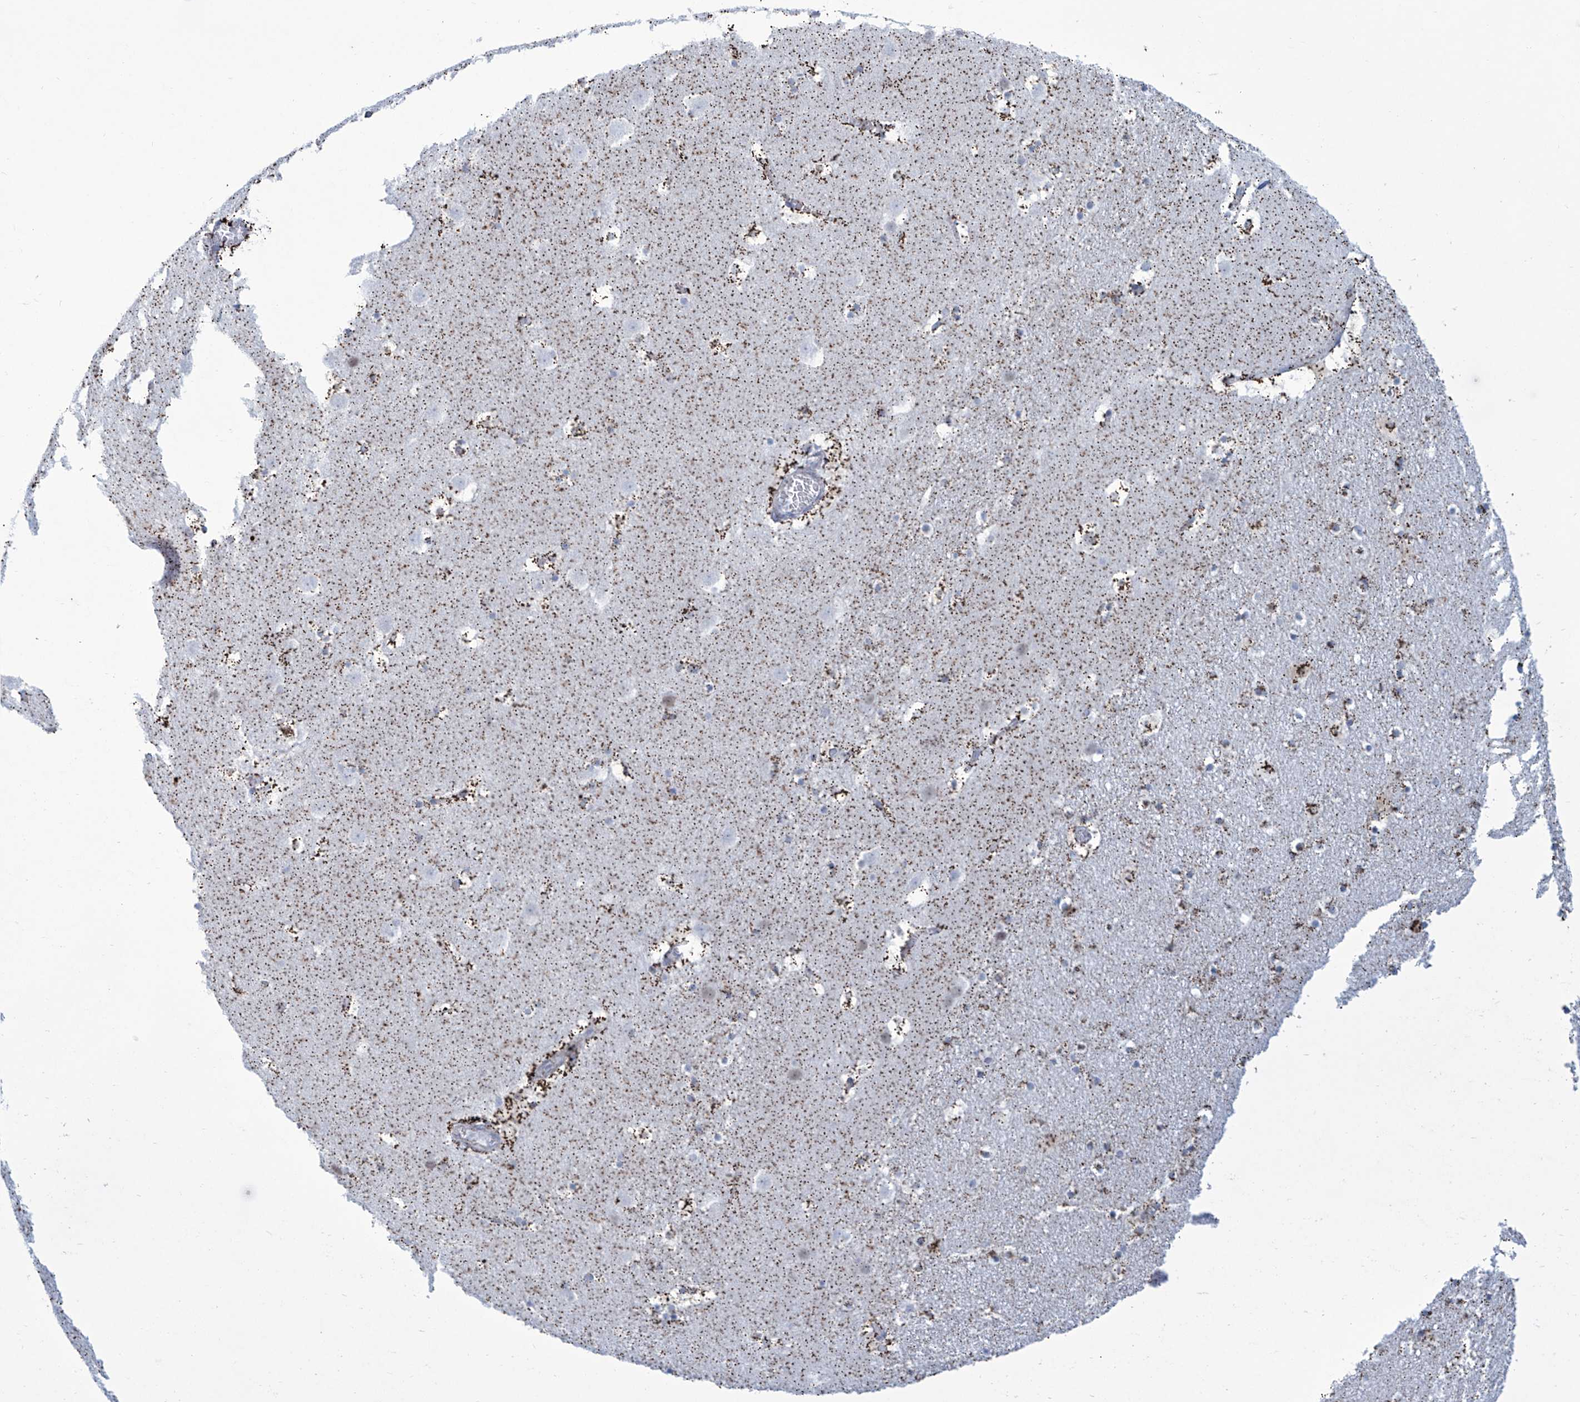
{"staining": {"intensity": "strong", "quantity": "25%-75%", "location": "cytoplasmic/membranous"}, "tissue": "caudate", "cell_type": "Glial cells", "image_type": "normal", "snomed": [{"axis": "morphology", "description": "Normal tissue, NOS"}, {"axis": "topography", "description": "Lateral ventricle wall"}], "caption": "This histopathology image exhibits immunohistochemistry staining of unremarkable human caudate, with high strong cytoplasmic/membranous positivity in approximately 25%-75% of glial cells.", "gene": "ALDH6A1", "patient": {"sex": "male", "age": 45}}